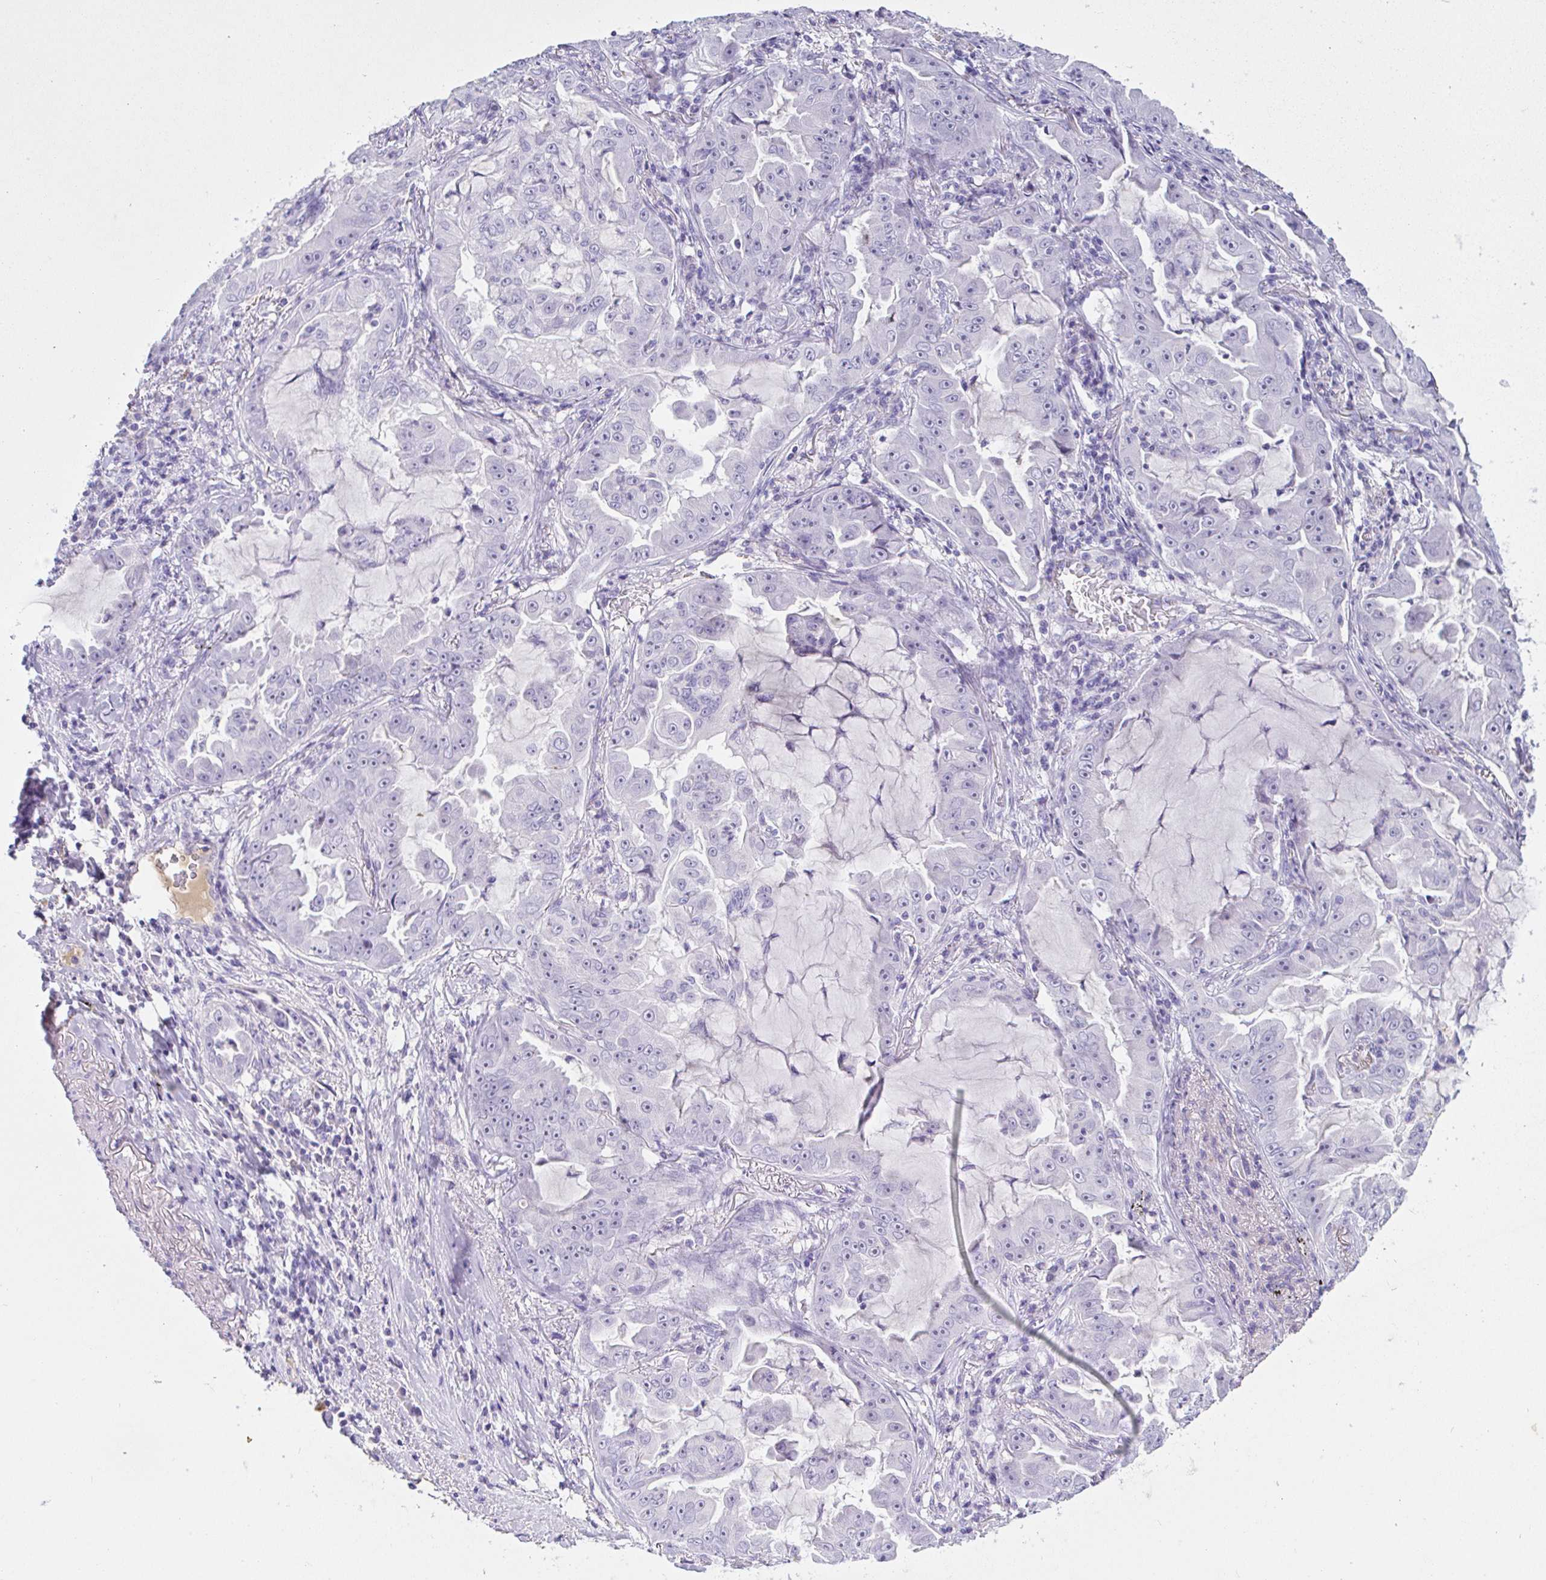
{"staining": {"intensity": "negative", "quantity": "none", "location": "none"}, "tissue": "lung cancer", "cell_type": "Tumor cells", "image_type": "cancer", "snomed": [{"axis": "morphology", "description": "Adenocarcinoma, NOS"}, {"axis": "topography", "description": "Lung"}], "caption": "IHC of lung cancer (adenocarcinoma) reveals no staining in tumor cells.", "gene": "SAA4", "patient": {"sex": "female", "age": 52}}